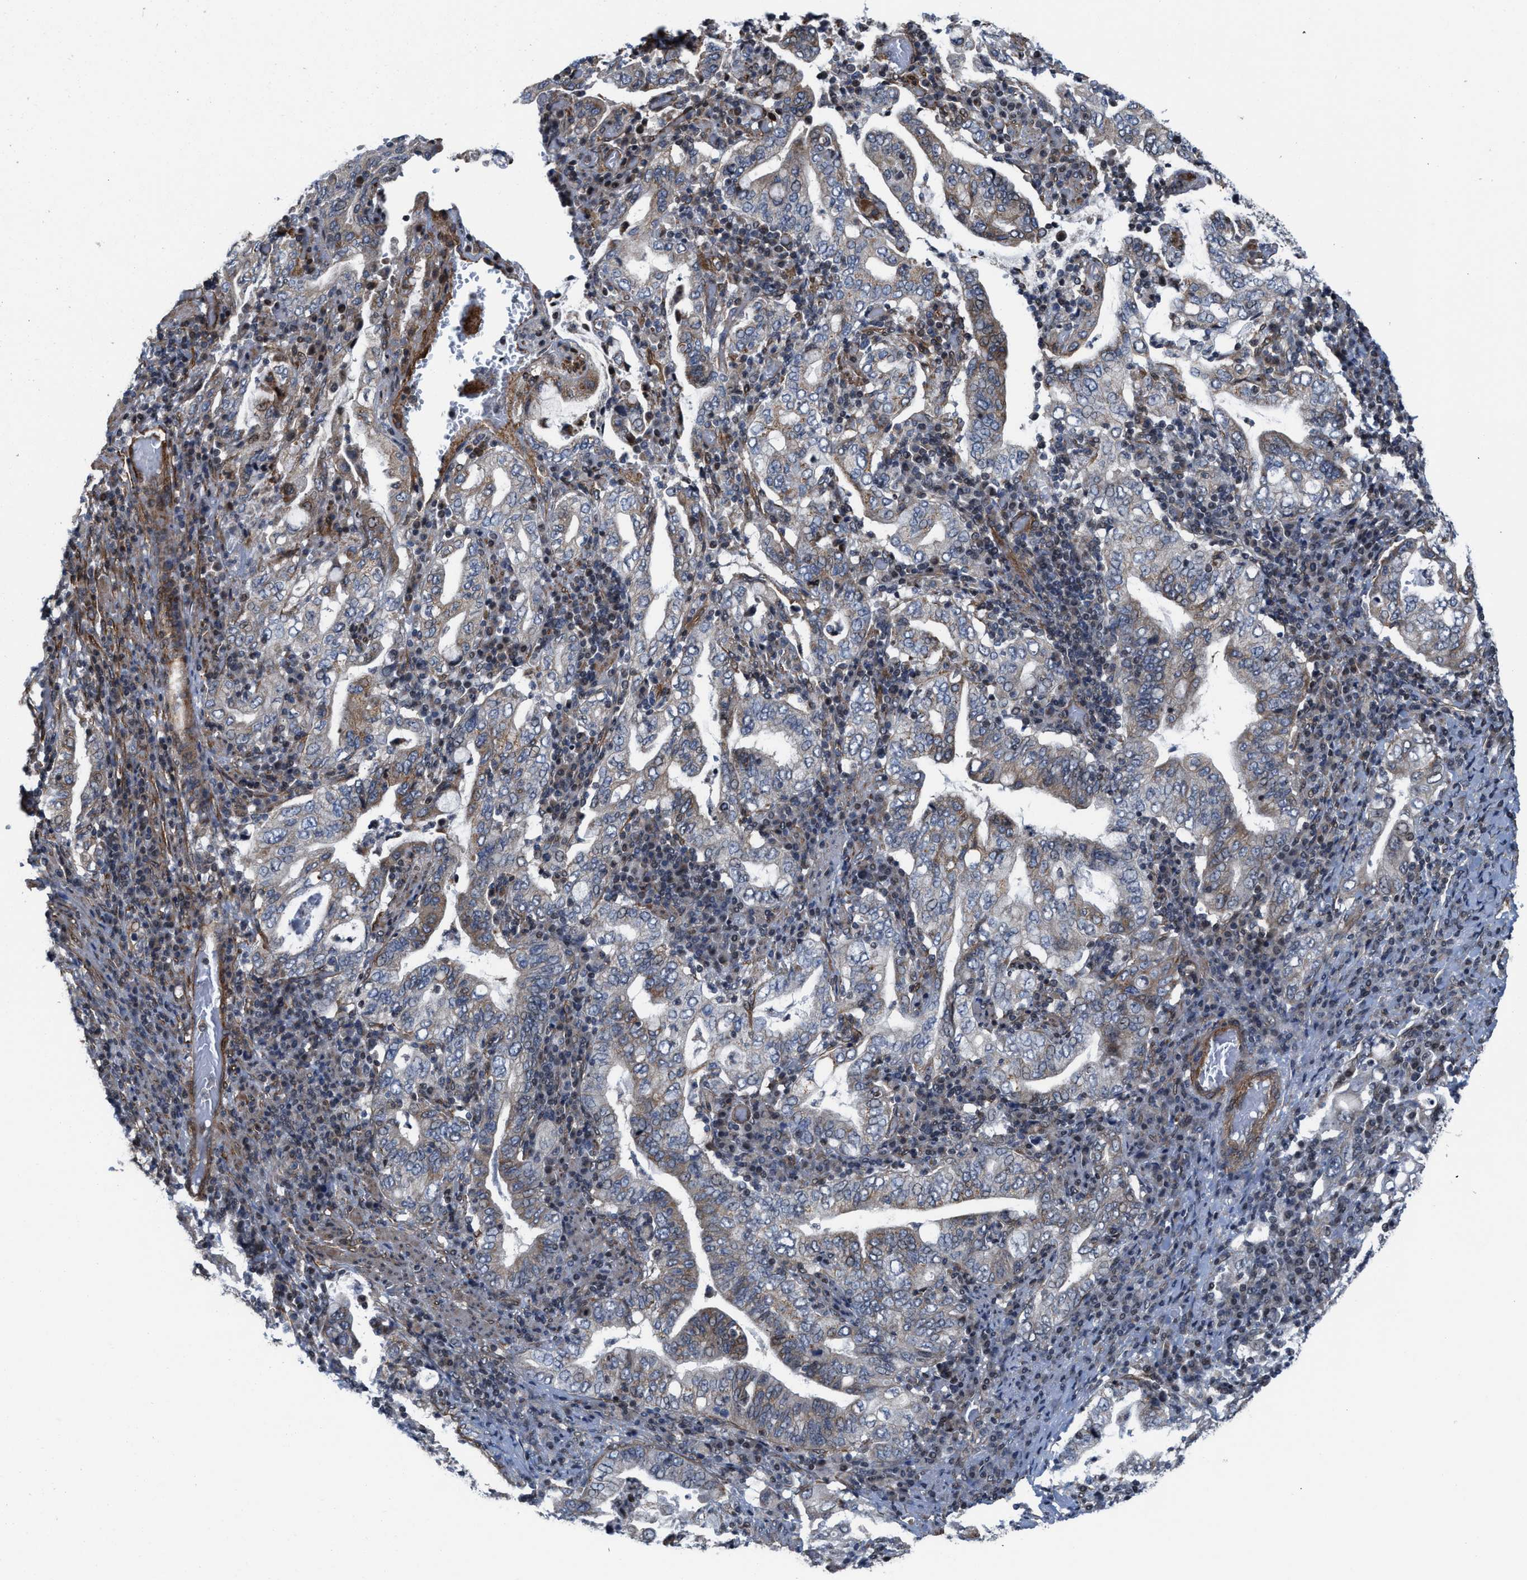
{"staining": {"intensity": "weak", "quantity": "<25%", "location": "cytoplasmic/membranous"}, "tissue": "stomach cancer", "cell_type": "Tumor cells", "image_type": "cancer", "snomed": [{"axis": "morphology", "description": "Normal tissue, NOS"}, {"axis": "morphology", "description": "Adenocarcinoma, NOS"}, {"axis": "topography", "description": "Esophagus"}, {"axis": "topography", "description": "Stomach, upper"}, {"axis": "topography", "description": "Peripheral nerve tissue"}], "caption": "IHC photomicrograph of human stomach adenocarcinoma stained for a protein (brown), which exhibits no staining in tumor cells.", "gene": "TGFB1I1", "patient": {"sex": "male", "age": 62}}